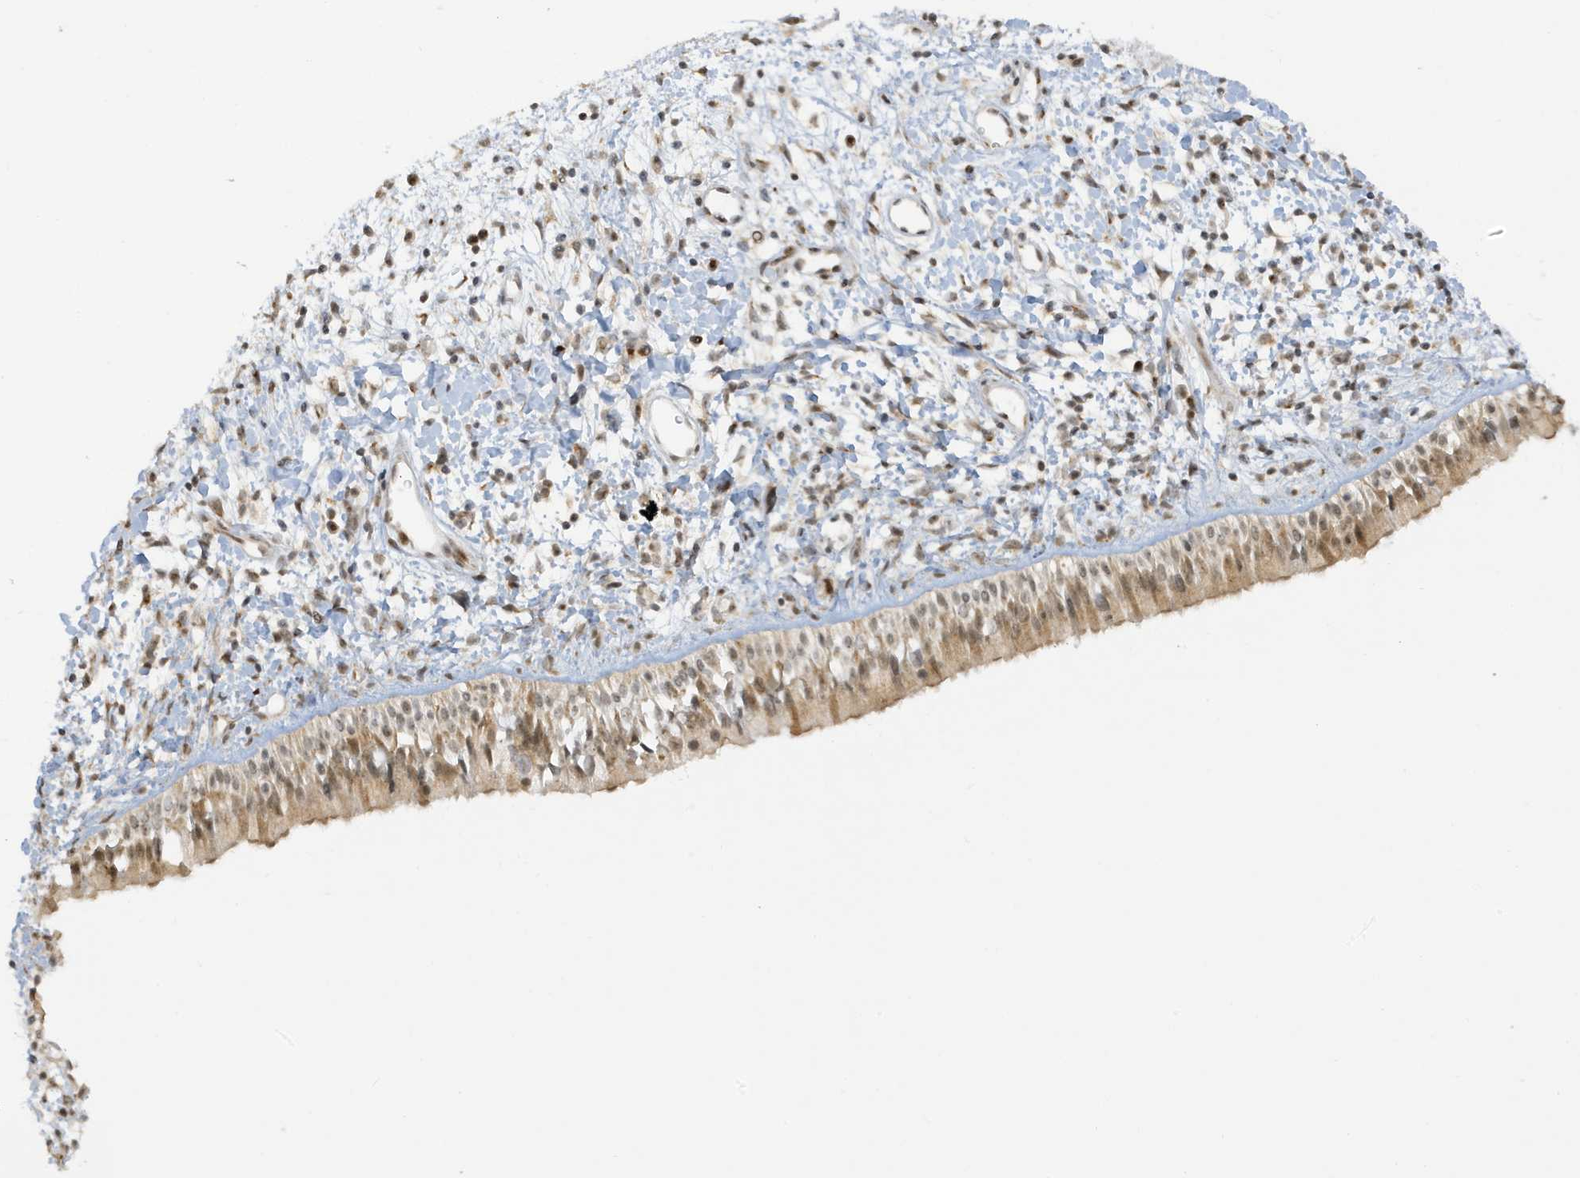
{"staining": {"intensity": "moderate", "quantity": ">75%", "location": "cytoplasmic/membranous,nuclear"}, "tissue": "nasopharynx", "cell_type": "Respiratory epithelial cells", "image_type": "normal", "snomed": [{"axis": "morphology", "description": "Normal tissue, NOS"}, {"axis": "topography", "description": "Nasopharynx"}], "caption": "Unremarkable nasopharynx displays moderate cytoplasmic/membranous,nuclear staining in approximately >75% of respiratory epithelial cells, visualized by immunohistochemistry. Nuclei are stained in blue.", "gene": "TAB3", "patient": {"sex": "male", "age": 22}}